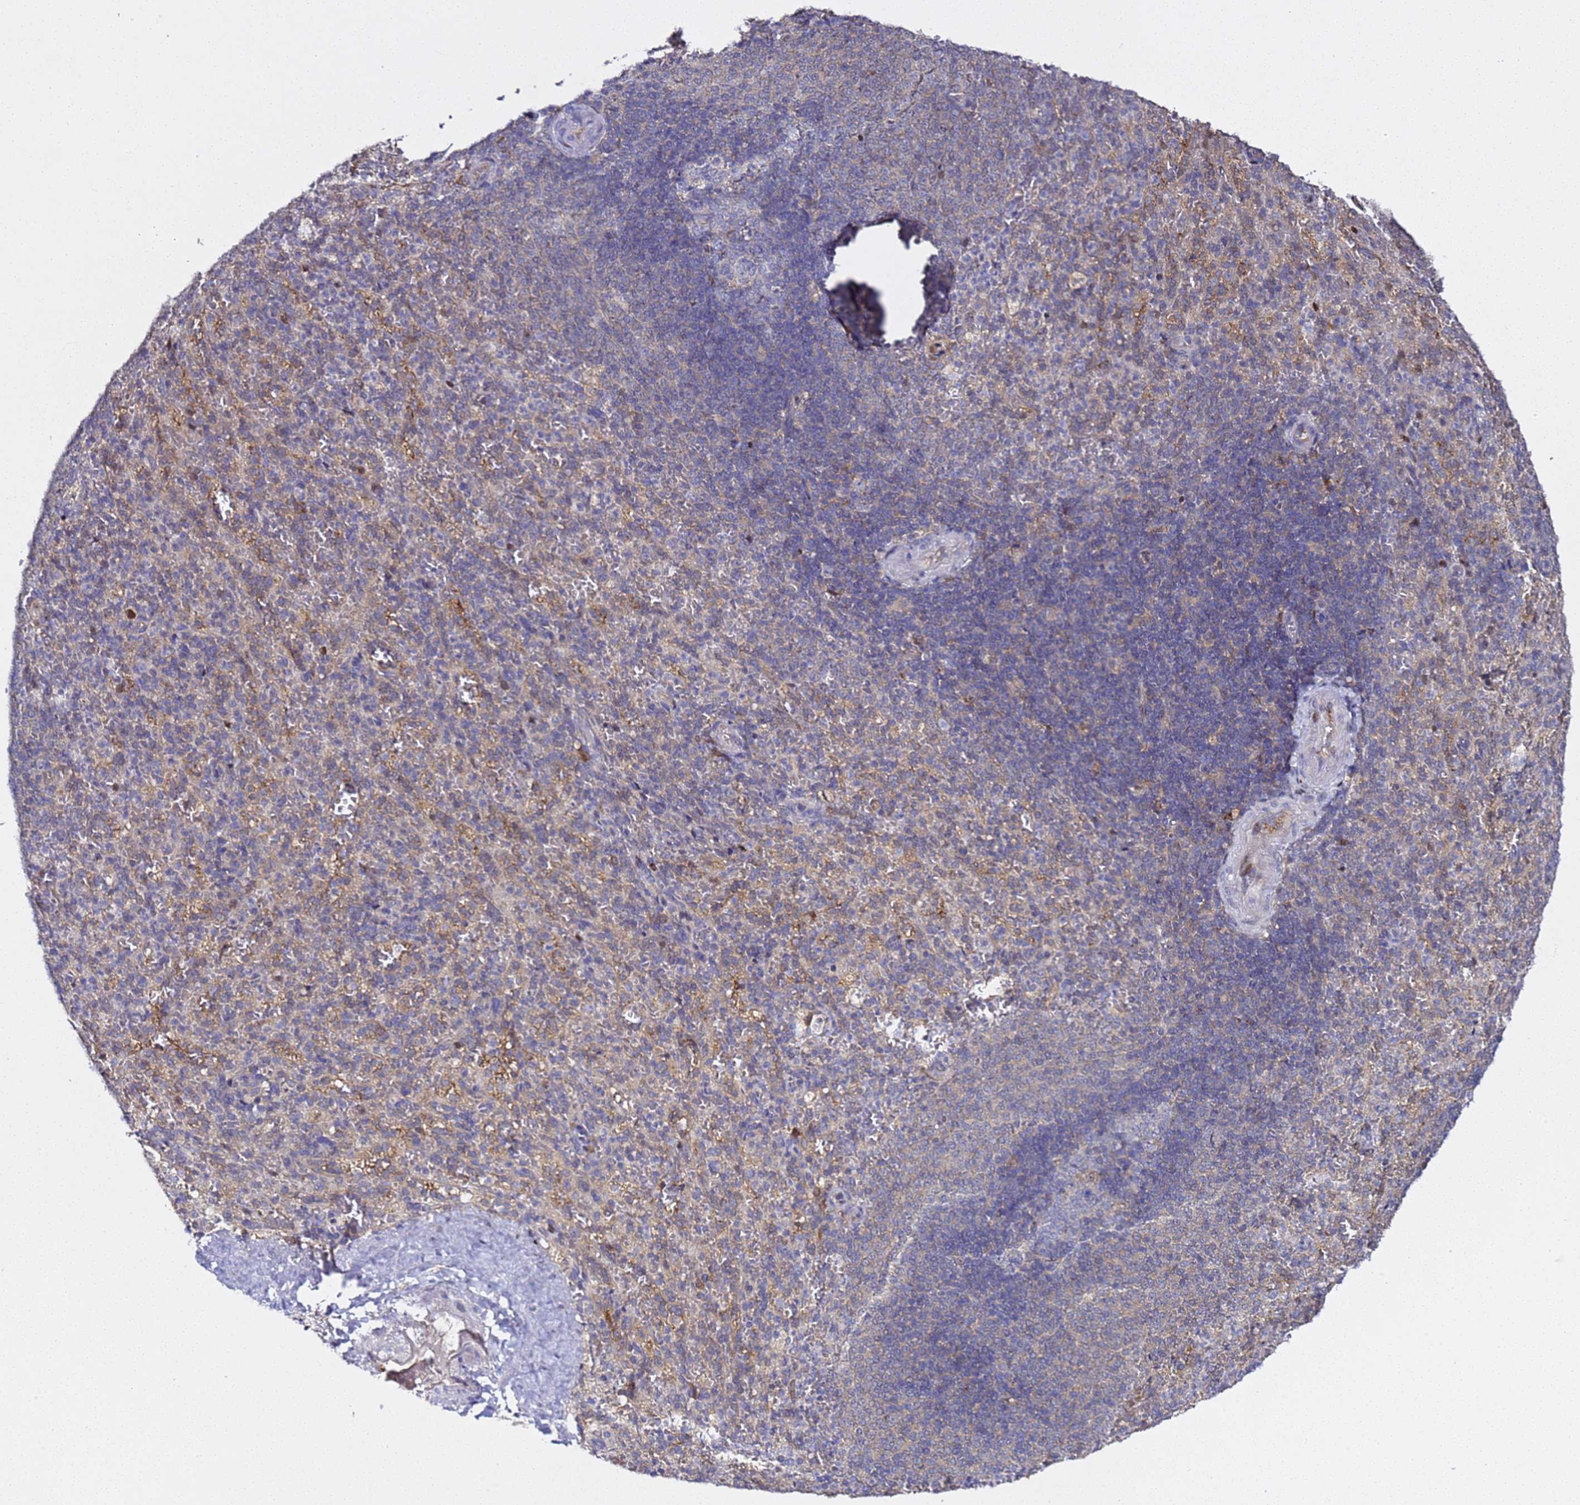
{"staining": {"intensity": "negative", "quantity": "none", "location": "none"}, "tissue": "spleen", "cell_type": "Cells in red pulp", "image_type": "normal", "snomed": [{"axis": "morphology", "description": "Normal tissue, NOS"}, {"axis": "topography", "description": "Spleen"}], "caption": "The histopathology image shows no significant staining in cells in red pulp of spleen. (Stains: DAB IHC with hematoxylin counter stain, Microscopy: brightfield microscopy at high magnification).", "gene": "ALG3", "patient": {"sex": "female", "age": 21}}